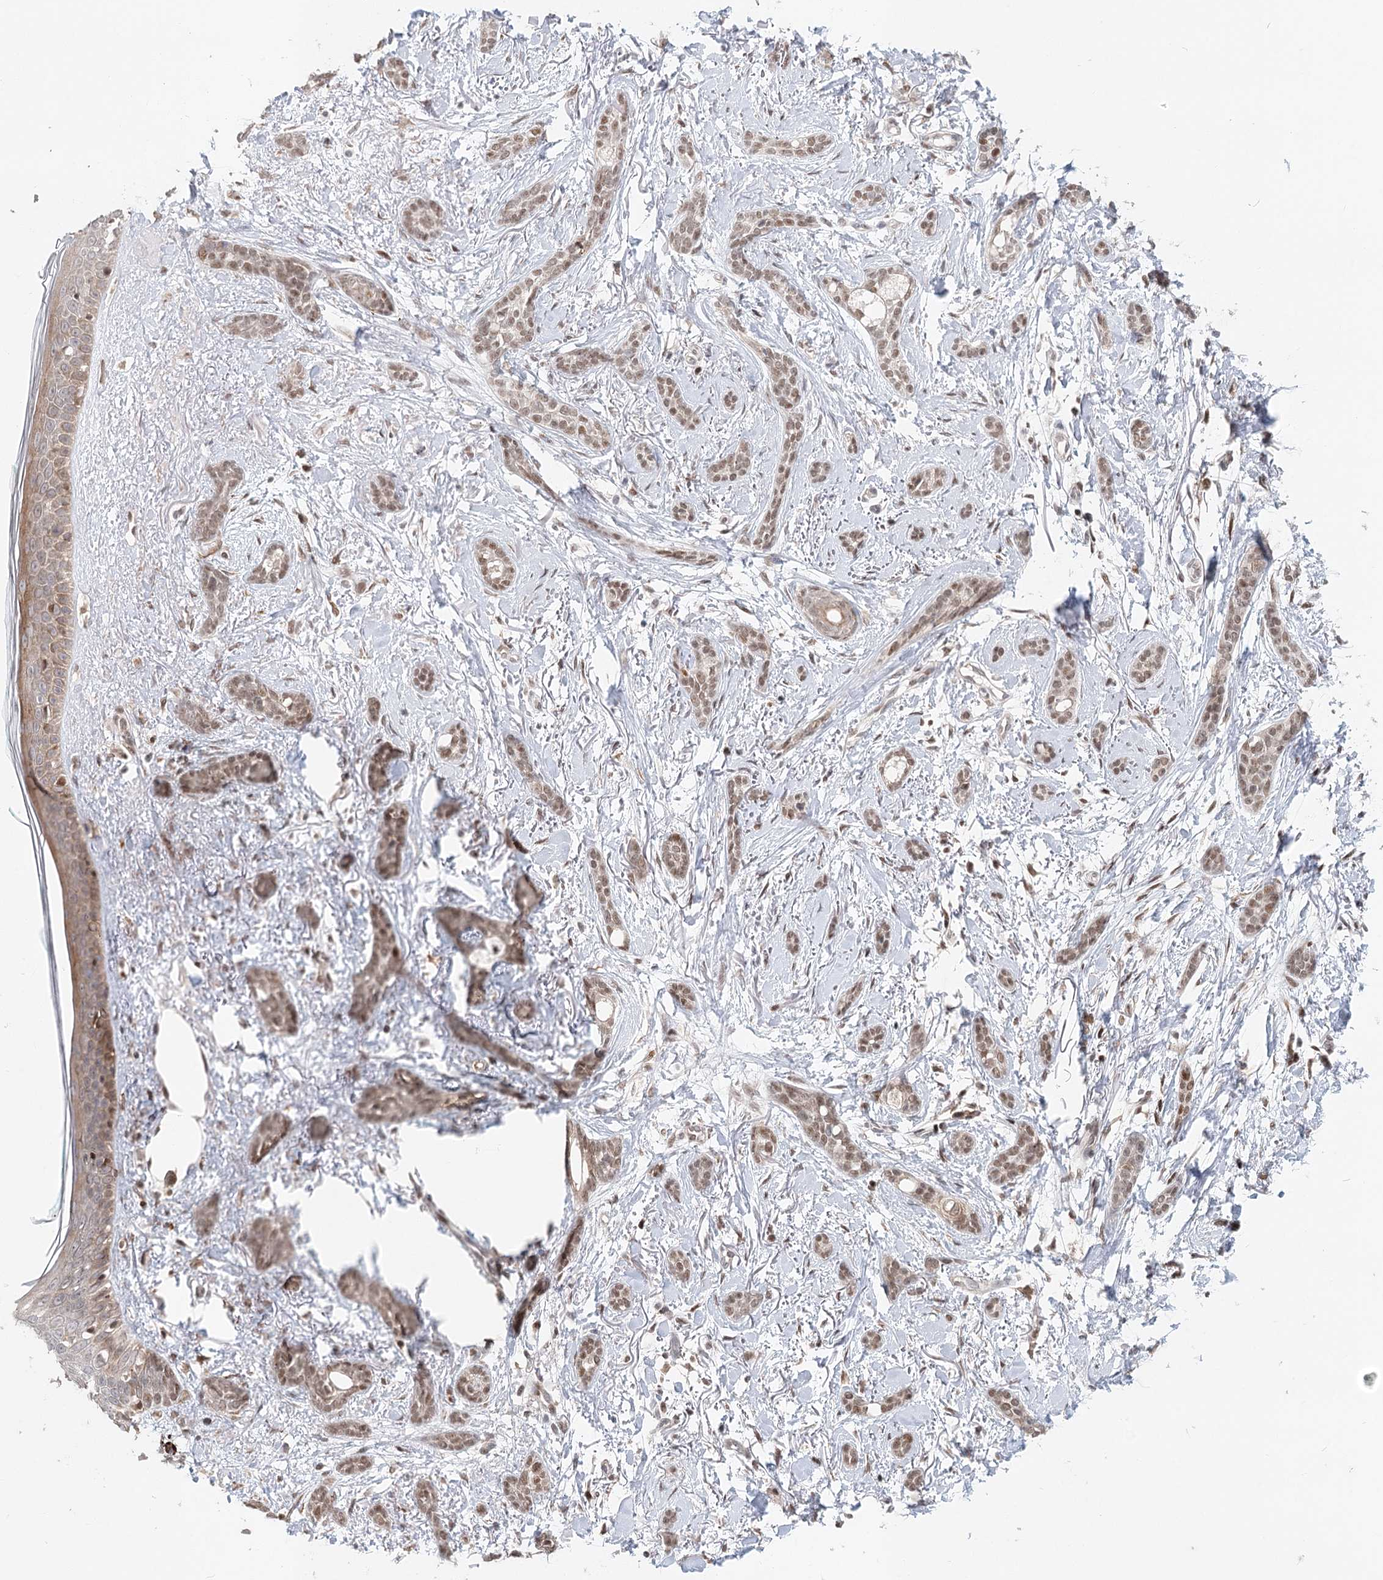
{"staining": {"intensity": "moderate", "quantity": ">75%", "location": "nuclear"}, "tissue": "skin cancer", "cell_type": "Tumor cells", "image_type": "cancer", "snomed": [{"axis": "morphology", "description": "Basal cell carcinoma"}, {"axis": "morphology", "description": "Adnexal tumor, benign"}, {"axis": "topography", "description": "Skin"}], "caption": "Approximately >75% of tumor cells in human skin cancer reveal moderate nuclear protein positivity as visualized by brown immunohistochemical staining.", "gene": "BNIP5", "patient": {"sex": "female", "age": 42}}